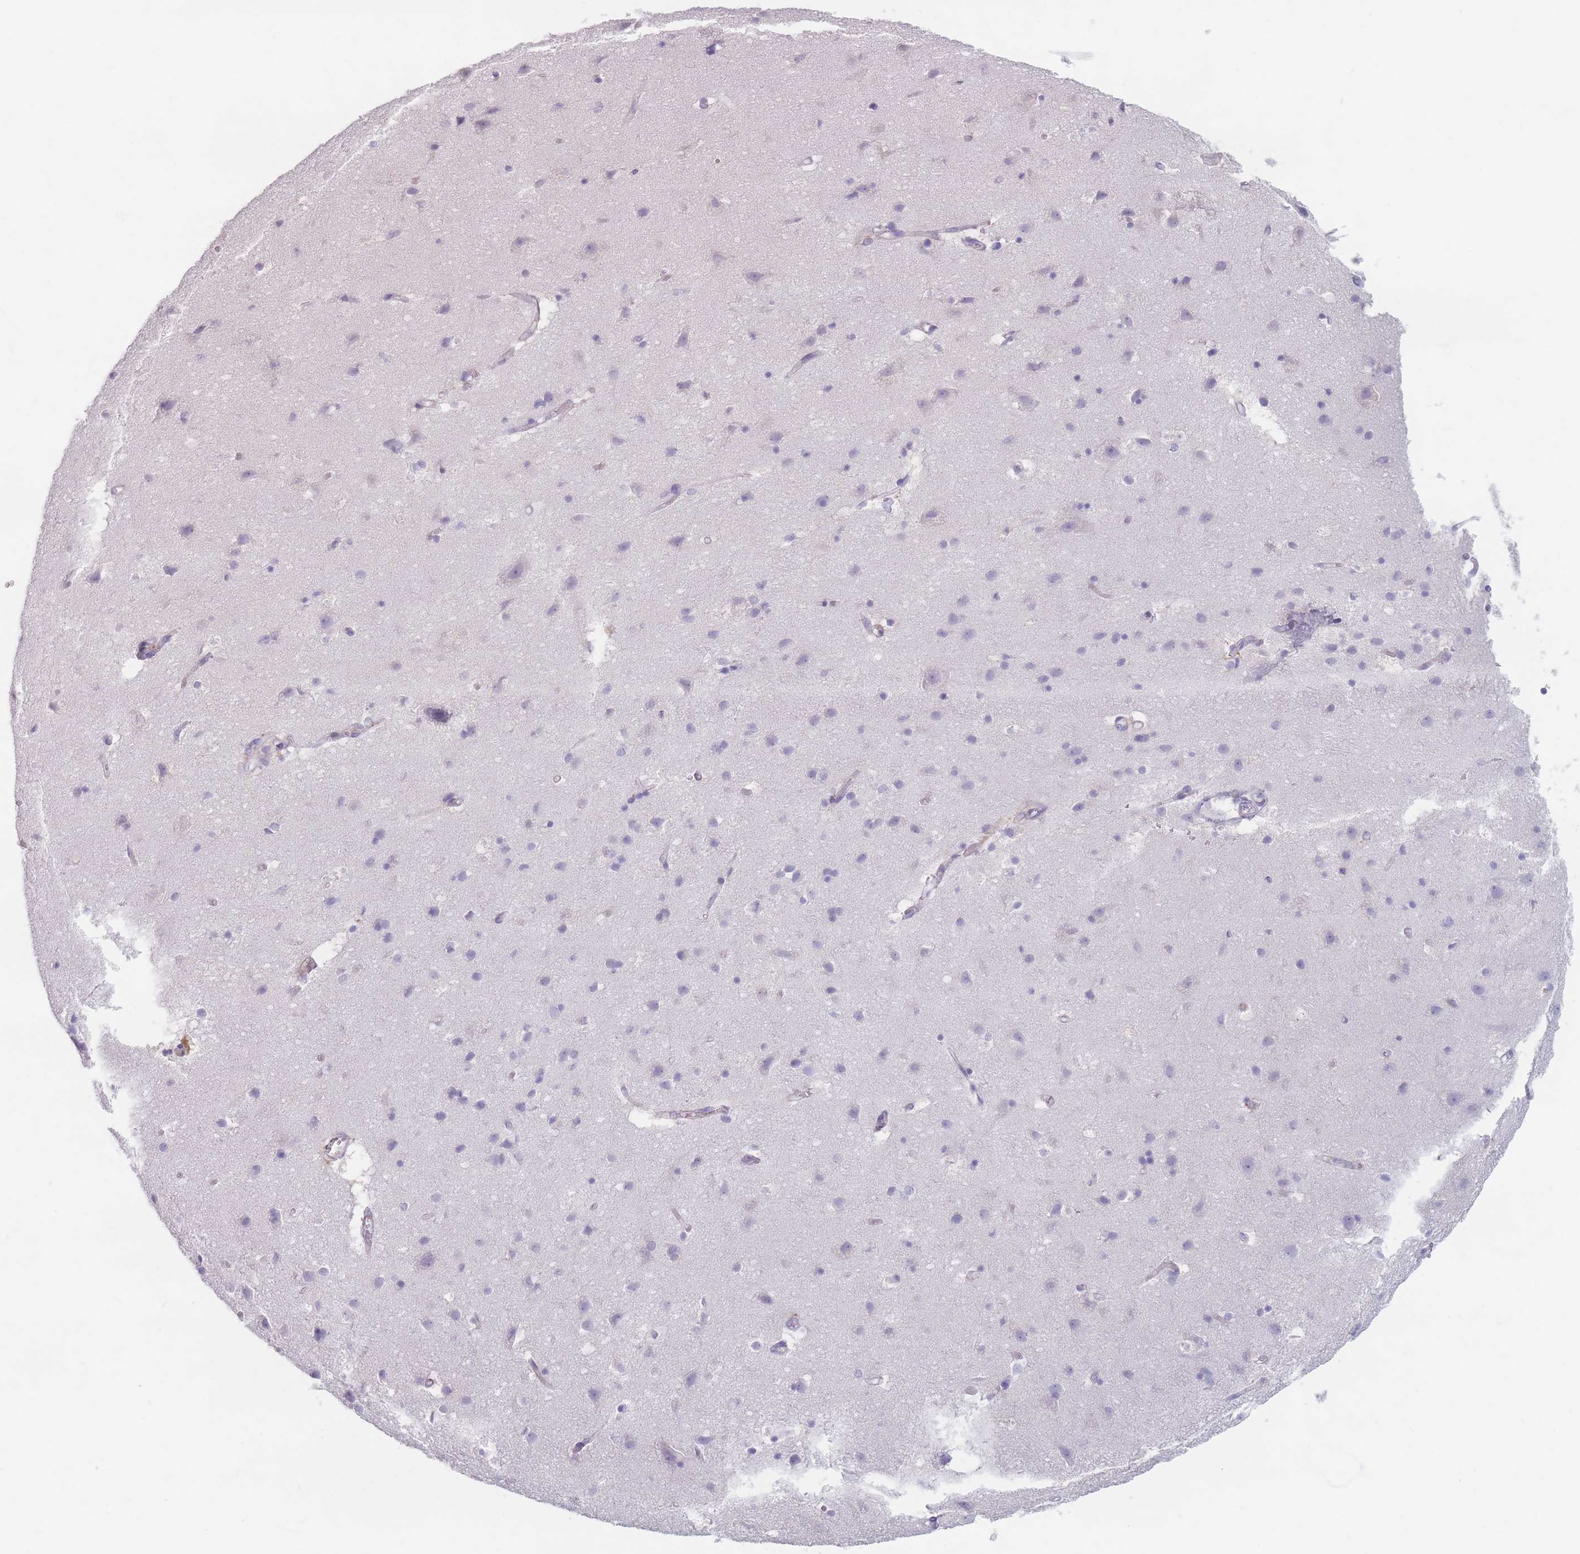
{"staining": {"intensity": "negative", "quantity": "none", "location": "none"}, "tissue": "cerebral cortex", "cell_type": "Endothelial cells", "image_type": "normal", "snomed": [{"axis": "morphology", "description": "Normal tissue, NOS"}, {"axis": "topography", "description": "Cerebral cortex"}], "caption": "Endothelial cells show no significant protein expression in normal cerebral cortex. (Stains: DAB IHC with hematoxylin counter stain, Microscopy: brightfield microscopy at high magnification).", "gene": "PIGM", "patient": {"sex": "male", "age": 54}}